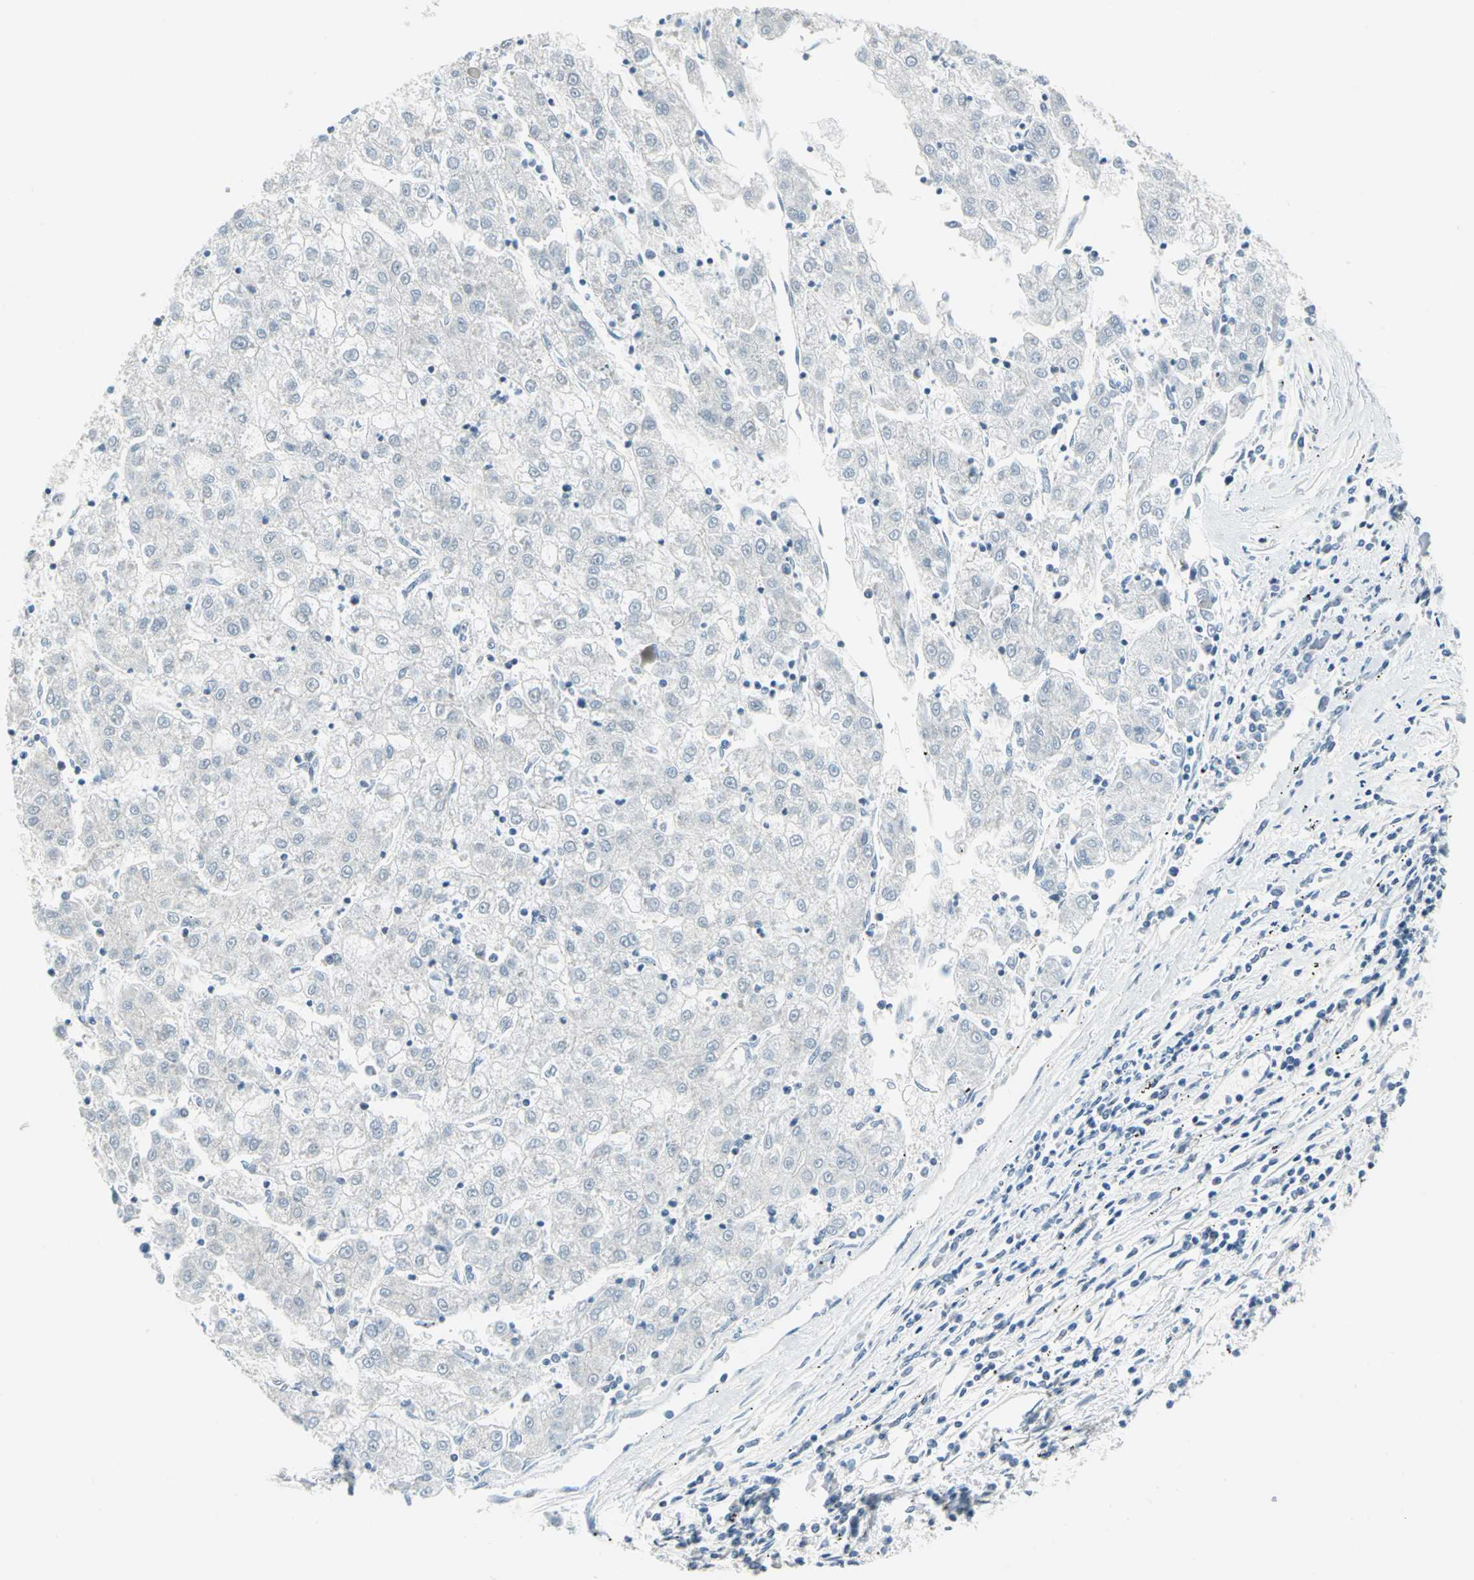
{"staining": {"intensity": "negative", "quantity": "none", "location": "none"}, "tissue": "liver cancer", "cell_type": "Tumor cells", "image_type": "cancer", "snomed": [{"axis": "morphology", "description": "Carcinoma, Hepatocellular, NOS"}, {"axis": "topography", "description": "Liver"}], "caption": "The photomicrograph reveals no significant expression in tumor cells of liver cancer (hepatocellular carcinoma).", "gene": "PIN1", "patient": {"sex": "male", "age": 72}}